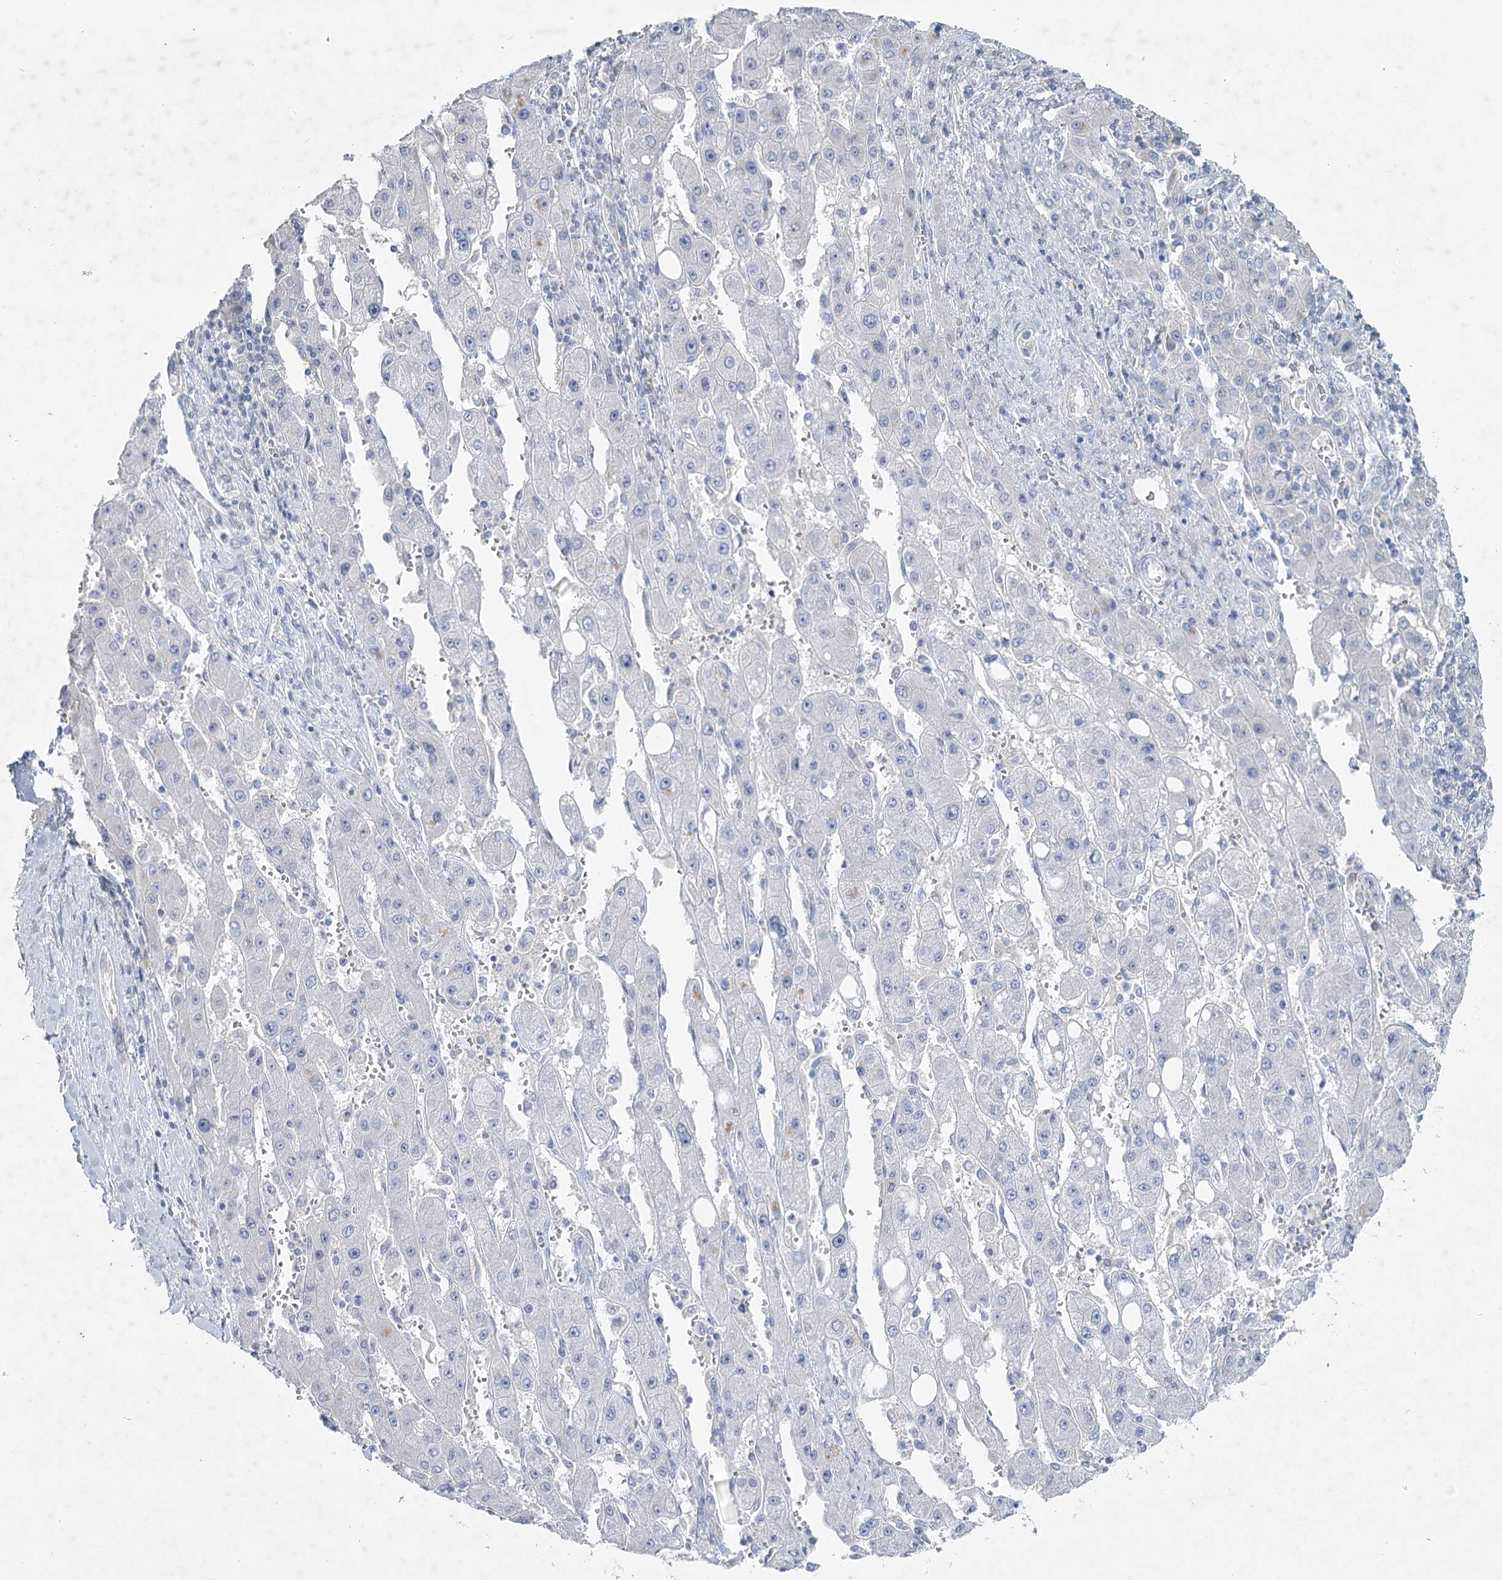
{"staining": {"intensity": "negative", "quantity": "none", "location": "none"}, "tissue": "liver cancer", "cell_type": "Tumor cells", "image_type": "cancer", "snomed": [{"axis": "morphology", "description": "Carcinoma, Hepatocellular, NOS"}, {"axis": "topography", "description": "Liver"}], "caption": "An image of liver hepatocellular carcinoma stained for a protein displays no brown staining in tumor cells.", "gene": "MAP3K13", "patient": {"sex": "female", "age": 73}}